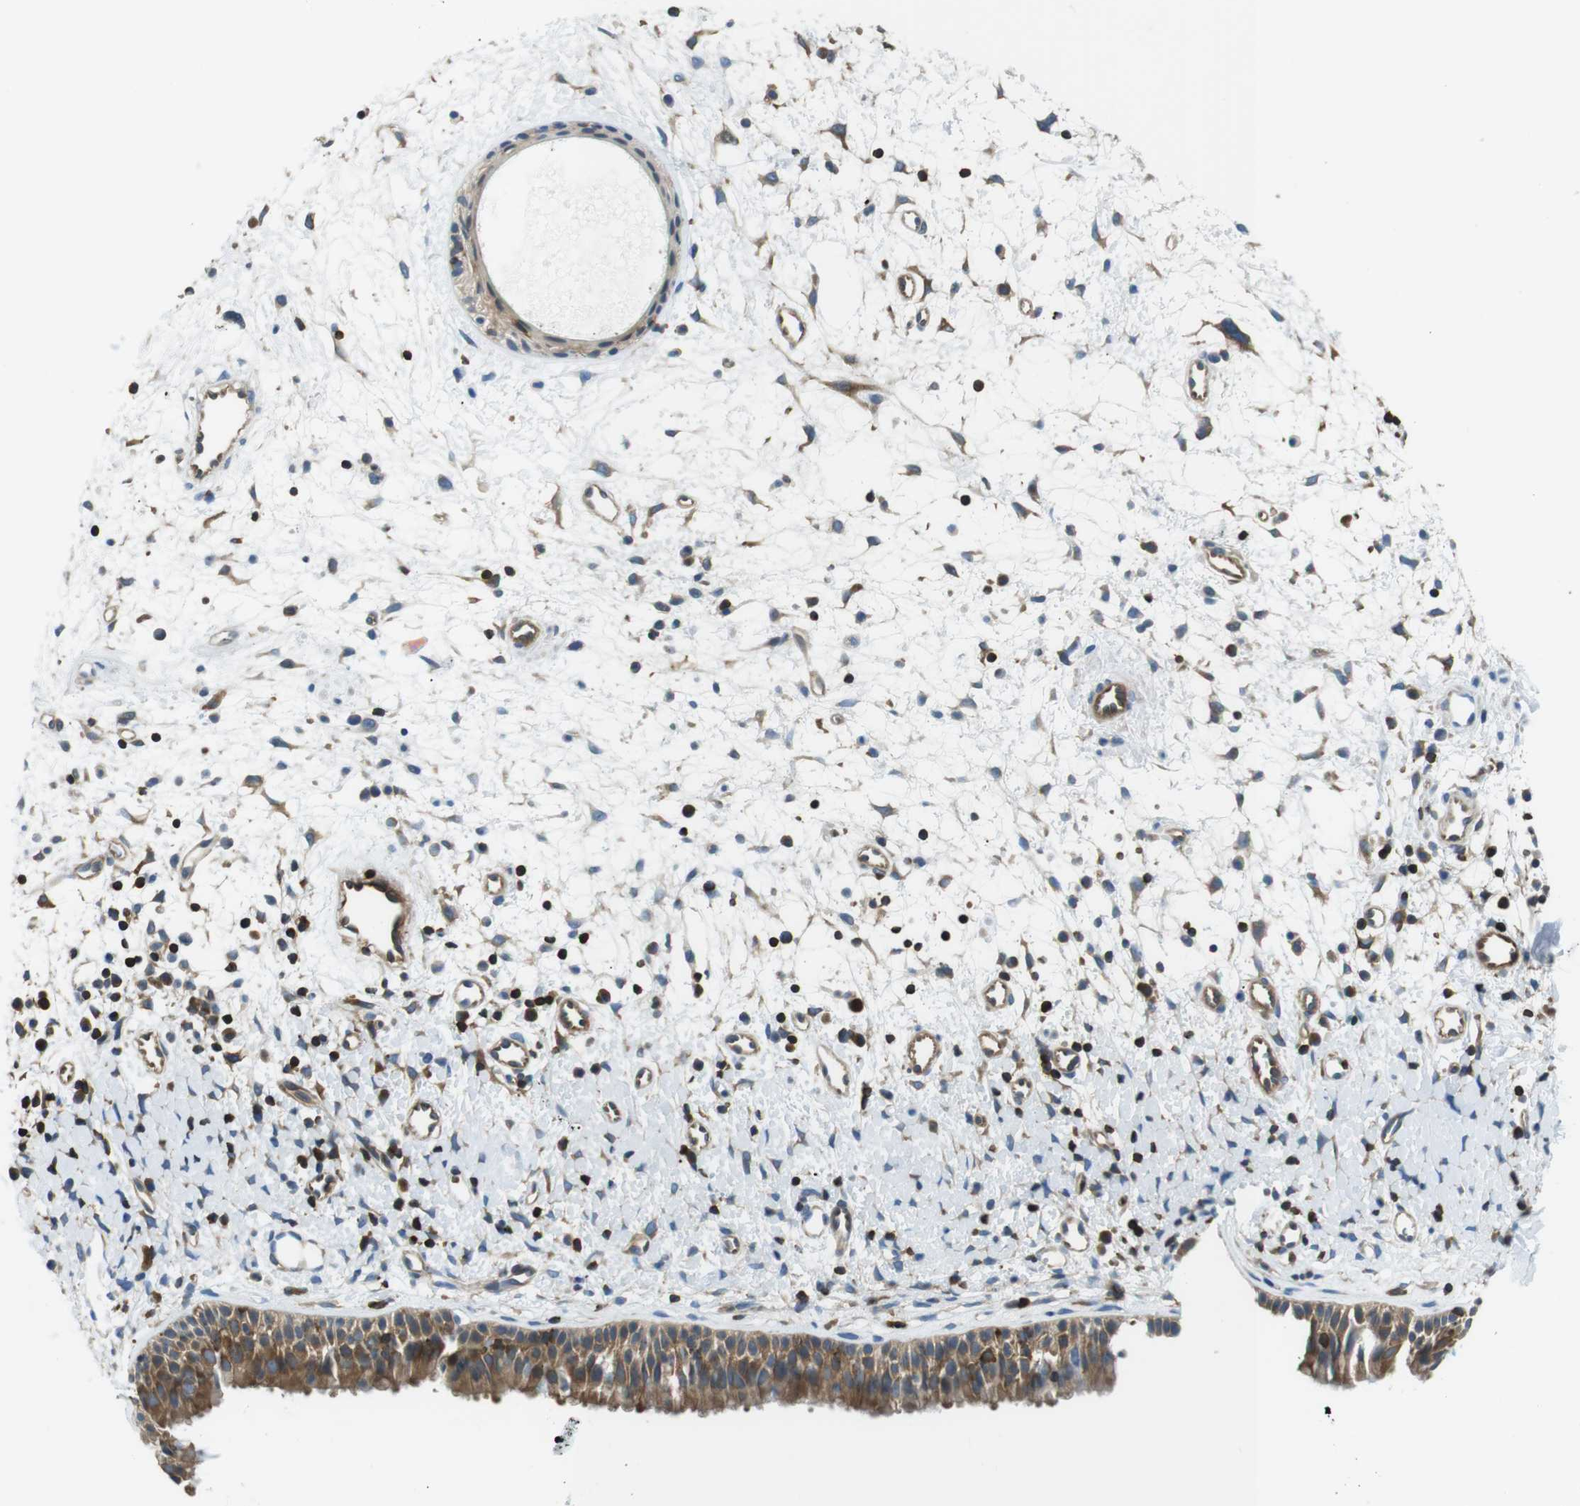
{"staining": {"intensity": "moderate", "quantity": ">75%", "location": "cytoplasmic/membranous"}, "tissue": "nasopharynx", "cell_type": "Respiratory epithelial cells", "image_type": "normal", "snomed": [{"axis": "morphology", "description": "Normal tissue, NOS"}, {"axis": "topography", "description": "Nasopharynx"}], "caption": "Human nasopharynx stained with a brown dye exhibits moderate cytoplasmic/membranous positive staining in approximately >75% of respiratory epithelial cells.", "gene": "TES", "patient": {"sex": "male", "age": 22}}